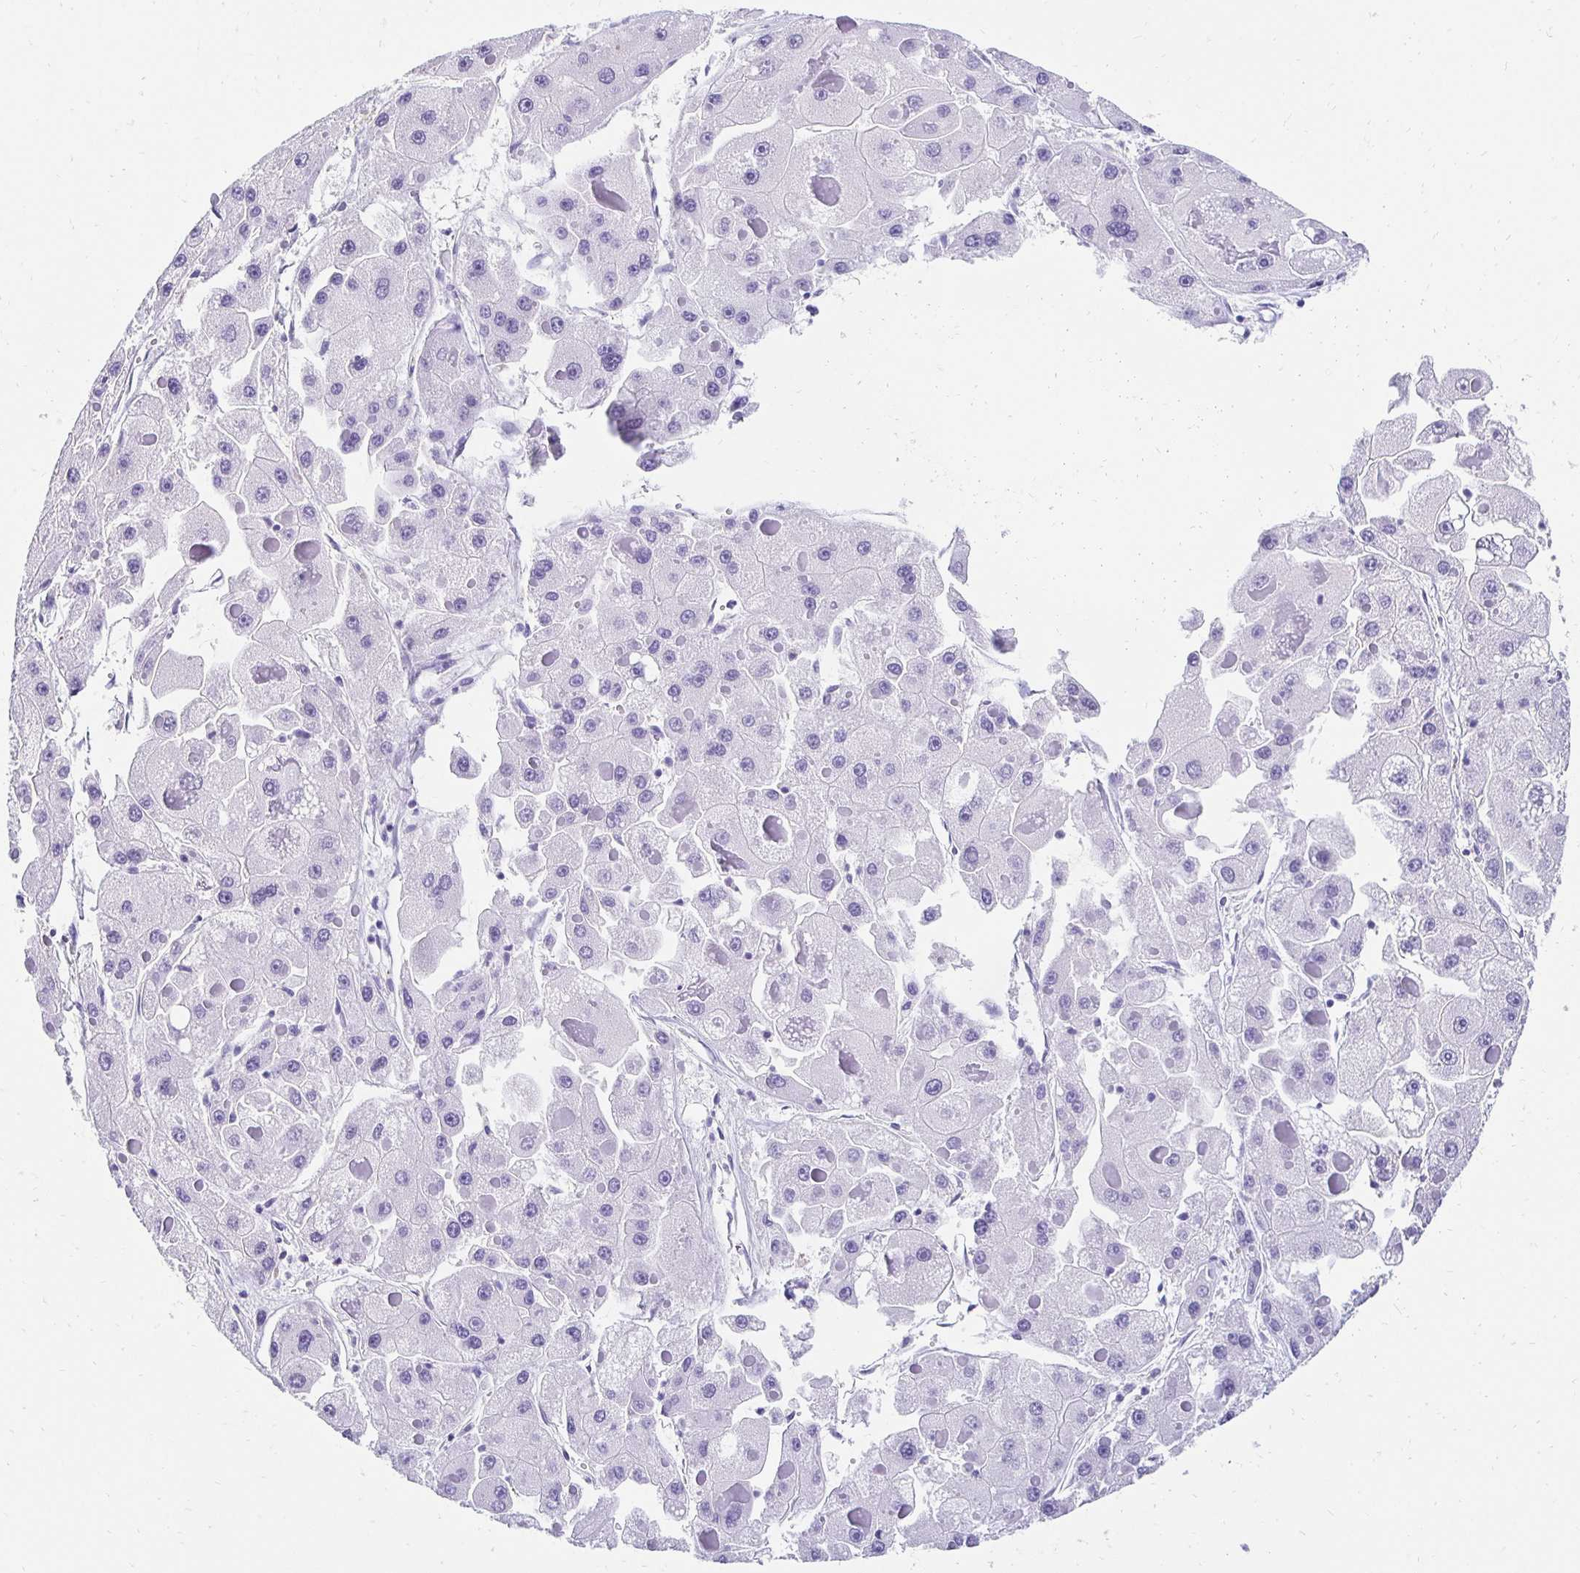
{"staining": {"intensity": "negative", "quantity": "none", "location": "none"}, "tissue": "liver cancer", "cell_type": "Tumor cells", "image_type": "cancer", "snomed": [{"axis": "morphology", "description": "Carcinoma, Hepatocellular, NOS"}, {"axis": "topography", "description": "Liver"}], "caption": "The immunohistochemistry micrograph has no significant positivity in tumor cells of hepatocellular carcinoma (liver) tissue.", "gene": "TMEM54", "patient": {"sex": "female", "age": 73}}